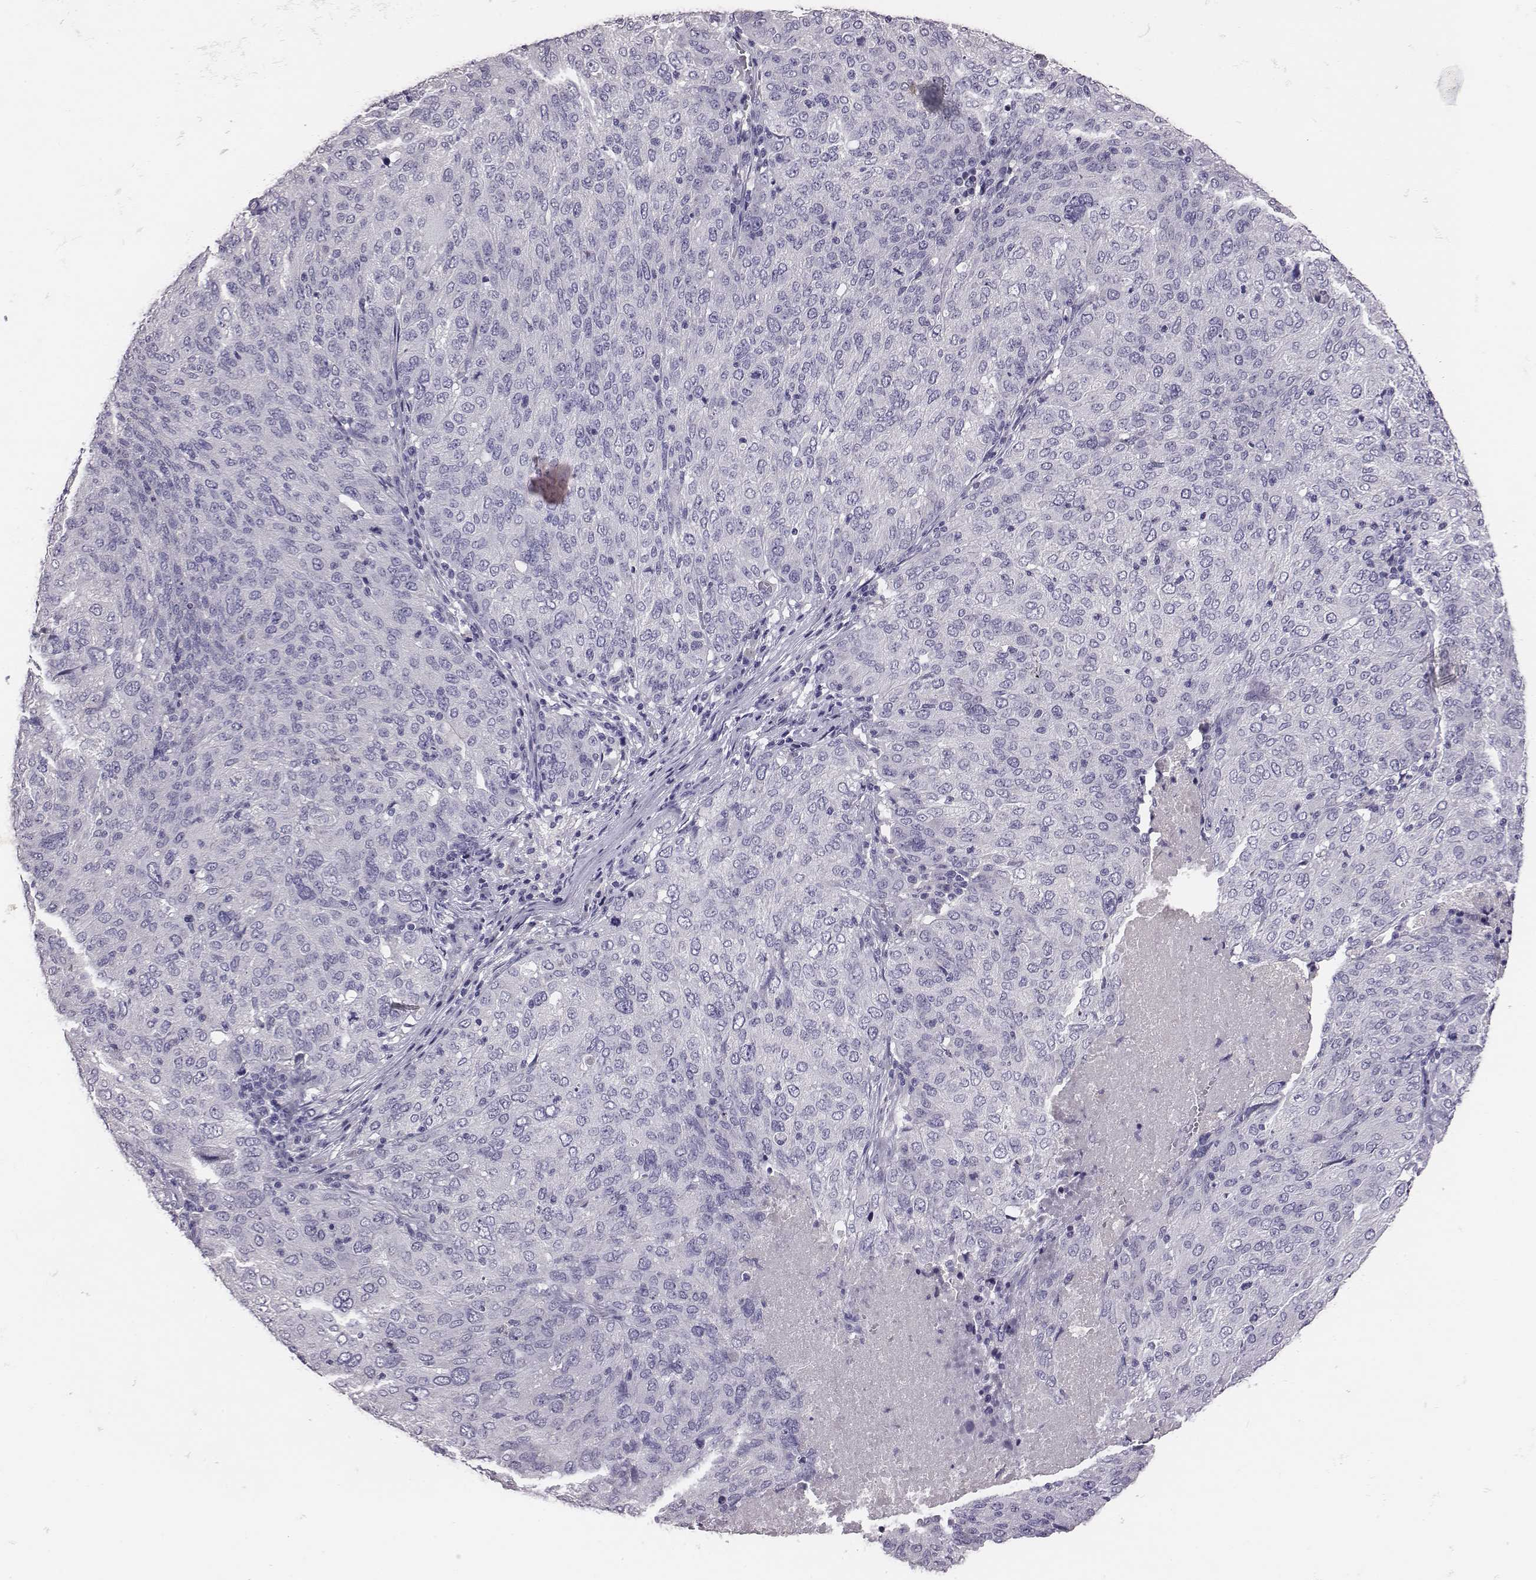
{"staining": {"intensity": "negative", "quantity": "none", "location": "none"}, "tissue": "ovarian cancer", "cell_type": "Tumor cells", "image_type": "cancer", "snomed": [{"axis": "morphology", "description": "Carcinoma, endometroid"}, {"axis": "topography", "description": "Ovary"}], "caption": "This is a image of immunohistochemistry staining of endometroid carcinoma (ovarian), which shows no staining in tumor cells.", "gene": "EN1", "patient": {"sex": "female", "age": 58}}